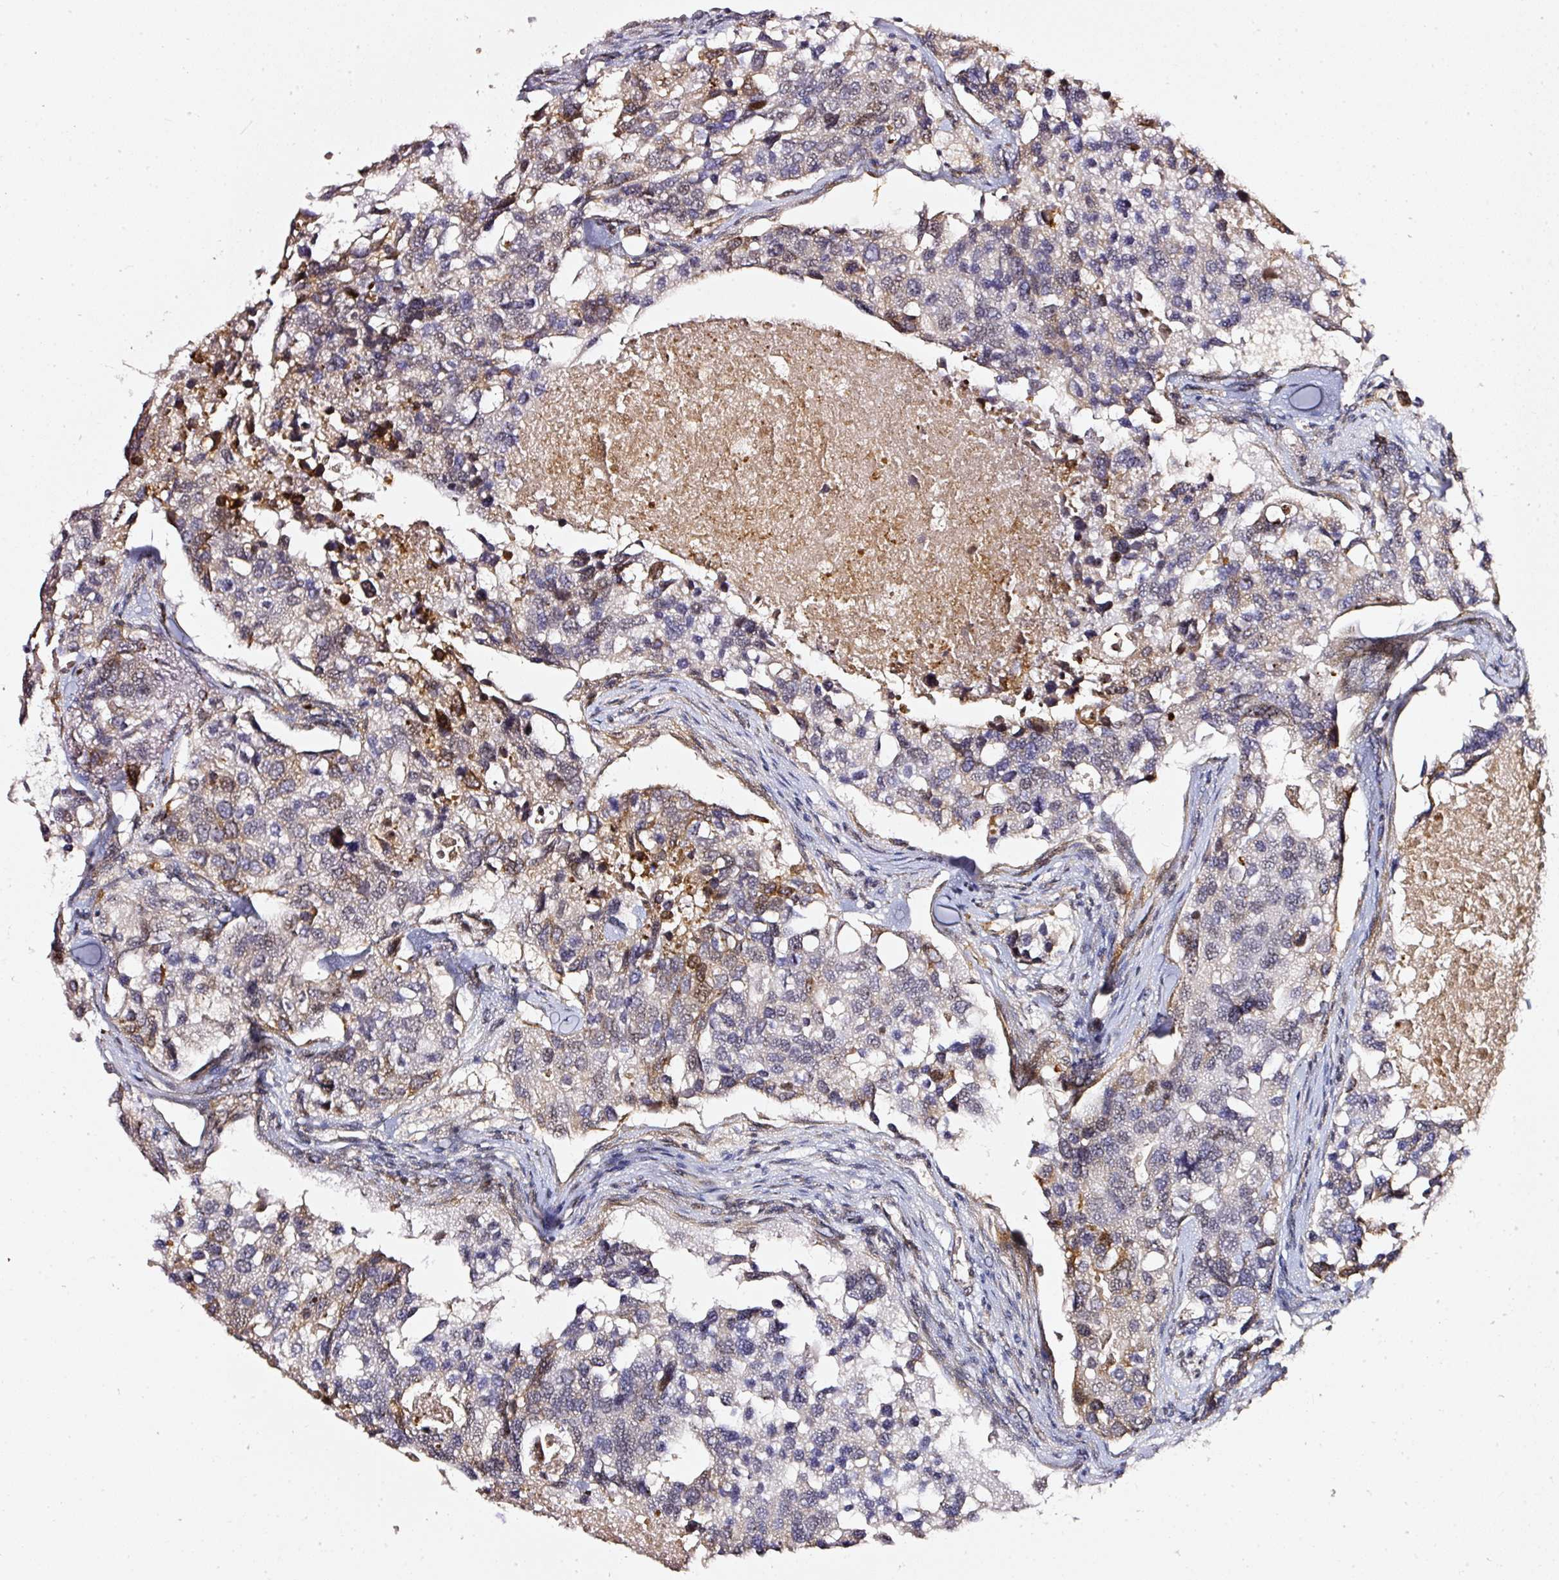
{"staining": {"intensity": "weak", "quantity": "<25%", "location": "cytoplasmic/membranous,nuclear"}, "tissue": "breast cancer", "cell_type": "Tumor cells", "image_type": "cancer", "snomed": [{"axis": "morphology", "description": "Duct carcinoma"}, {"axis": "topography", "description": "Breast"}], "caption": "Human breast cancer stained for a protein using immunohistochemistry (IHC) shows no positivity in tumor cells.", "gene": "MXRA8", "patient": {"sex": "female", "age": 83}}